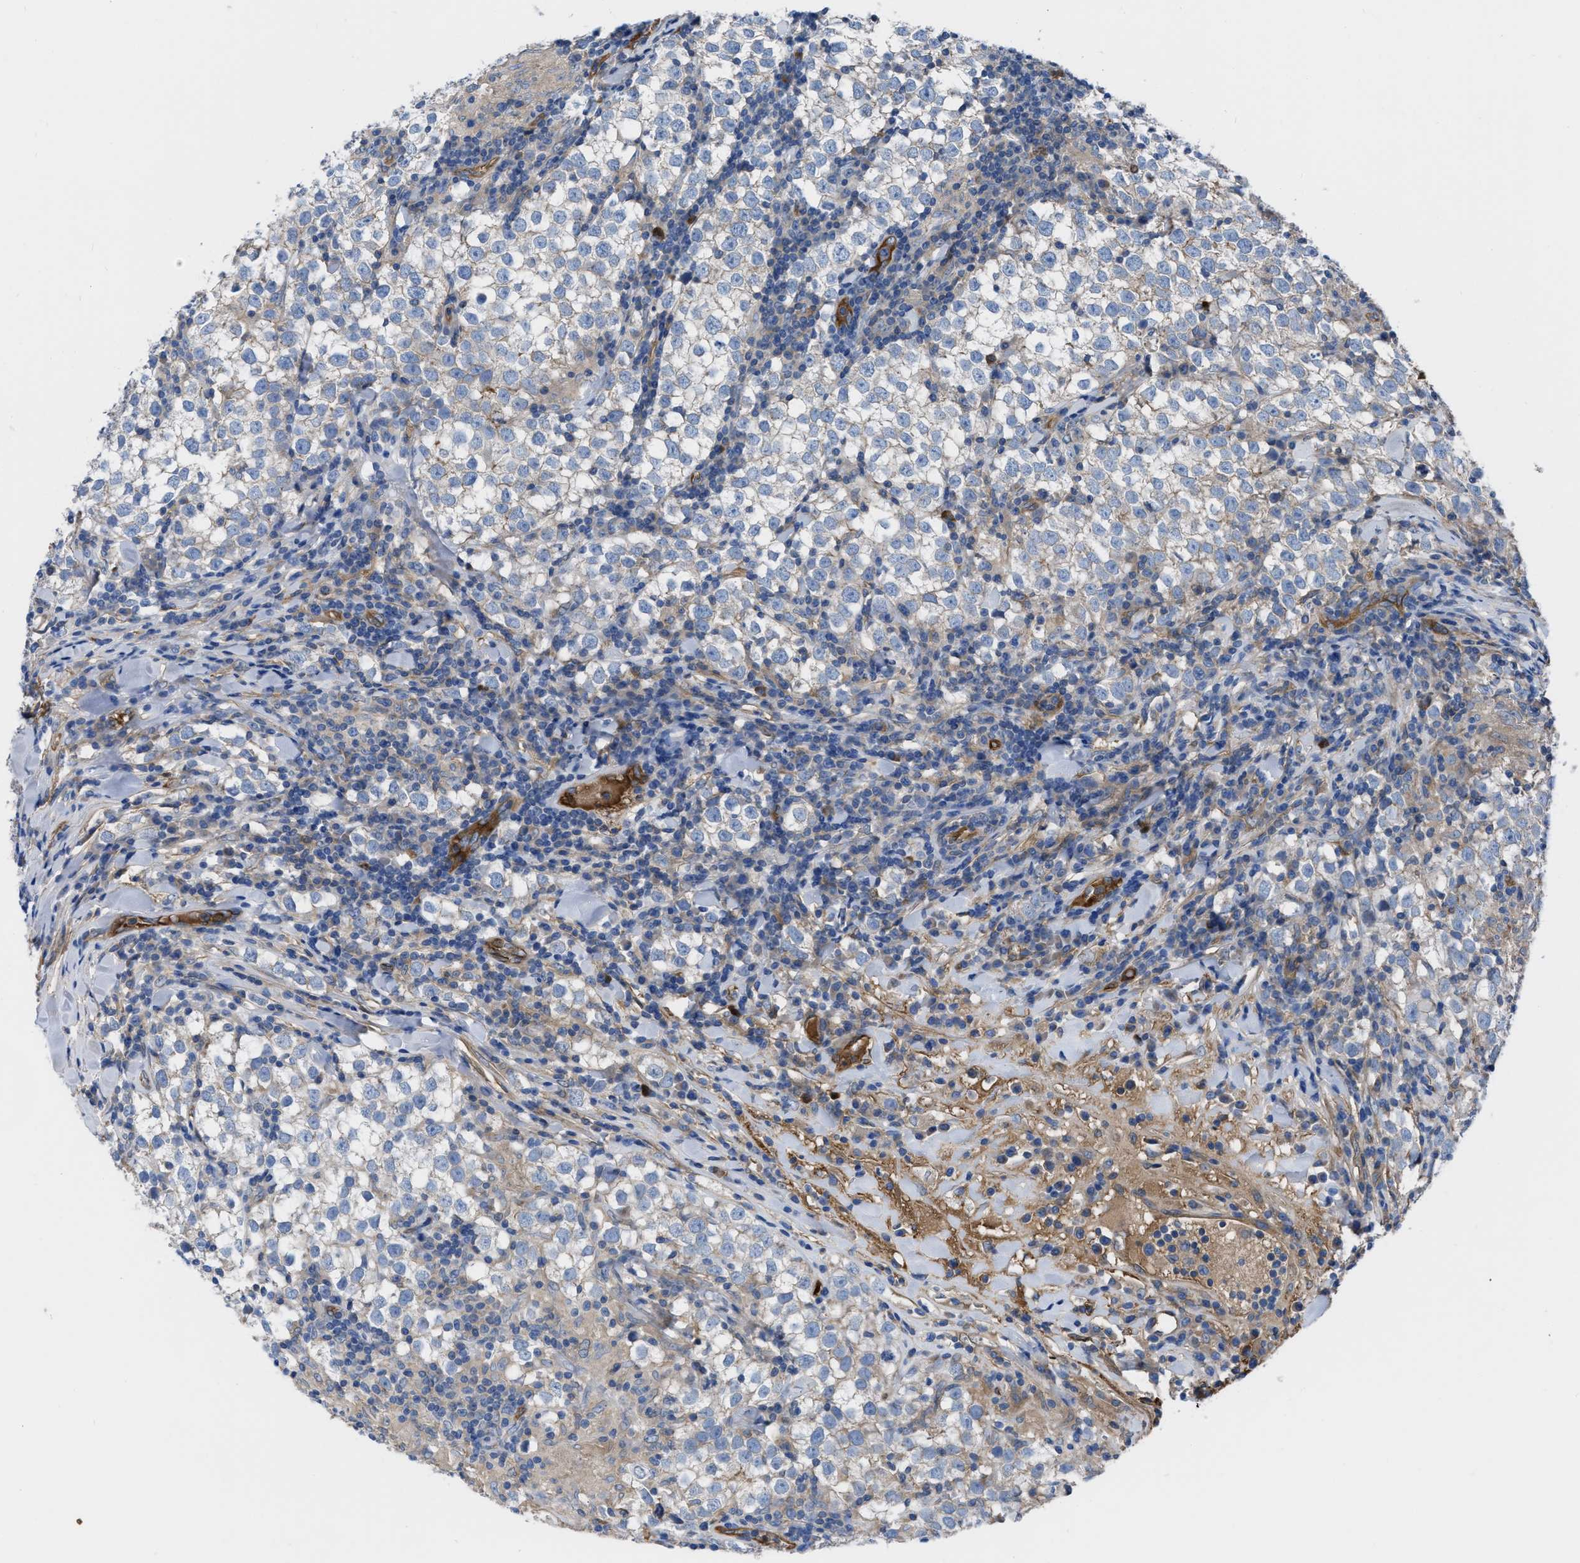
{"staining": {"intensity": "weak", "quantity": "<25%", "location": "cytoplasmic/membranous"}, "tissue": "testis cancer", "cell_type": "Tumor cells", "image_type": "cancer", "snomed": [{"axis": "morphology", "description": "Seminoma, NOS"}, {"axis": "morphology", "description": "Carcinoma, Embryonal, NOS"}, {"axis": "topography", "description": "Testis"}], "caption": "An IHC histopathology image of testis cancer is shown. There is no staining in tumor cells of testis cancer.", "gene": "TRIOBP", "patient": {"sex": "male", "age": 36}}